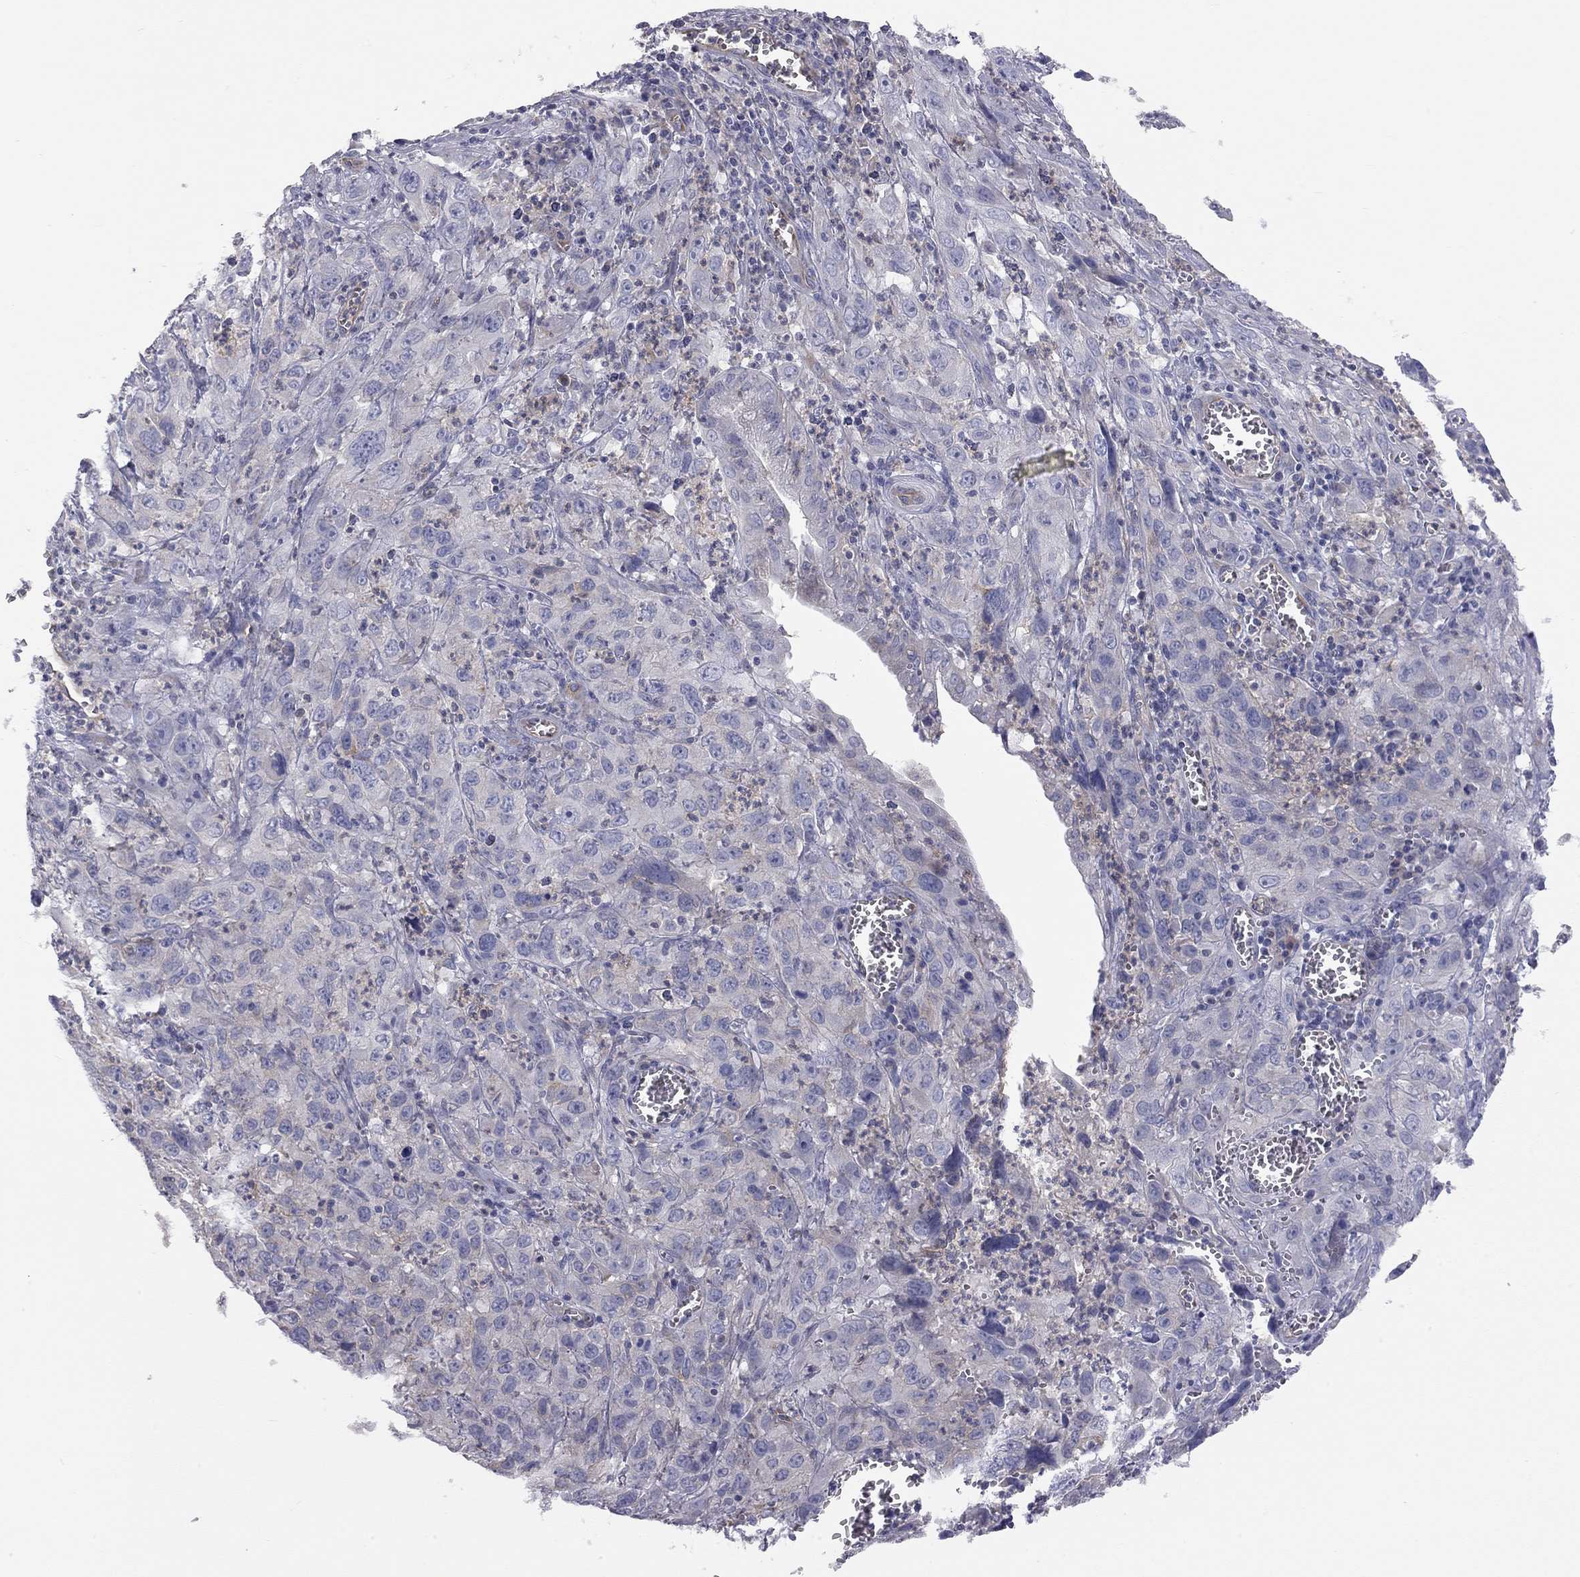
{"staining": {"intensity": "moderate", "quantity": "<25%", "location": "cytoplasmic/membranous"}, "tissue": "cervical cancer", "cell_type": "Tumor cells", "image_type": "cancer", "snomed": [{"axis": "morphology", "description": "Squamous cell carcinoma, NOS"}, {"axis": "topography", "description": "Cervix"}], "caption": "Immunohistochemical staining of squamous cell carcinoma (cervical) exhibits low levels of moderate cytoplasmic/membranous staining in about <25% of tumor cells.", "gene": "GPRC5B", "patient": {"sex": "female", "age": 32}}